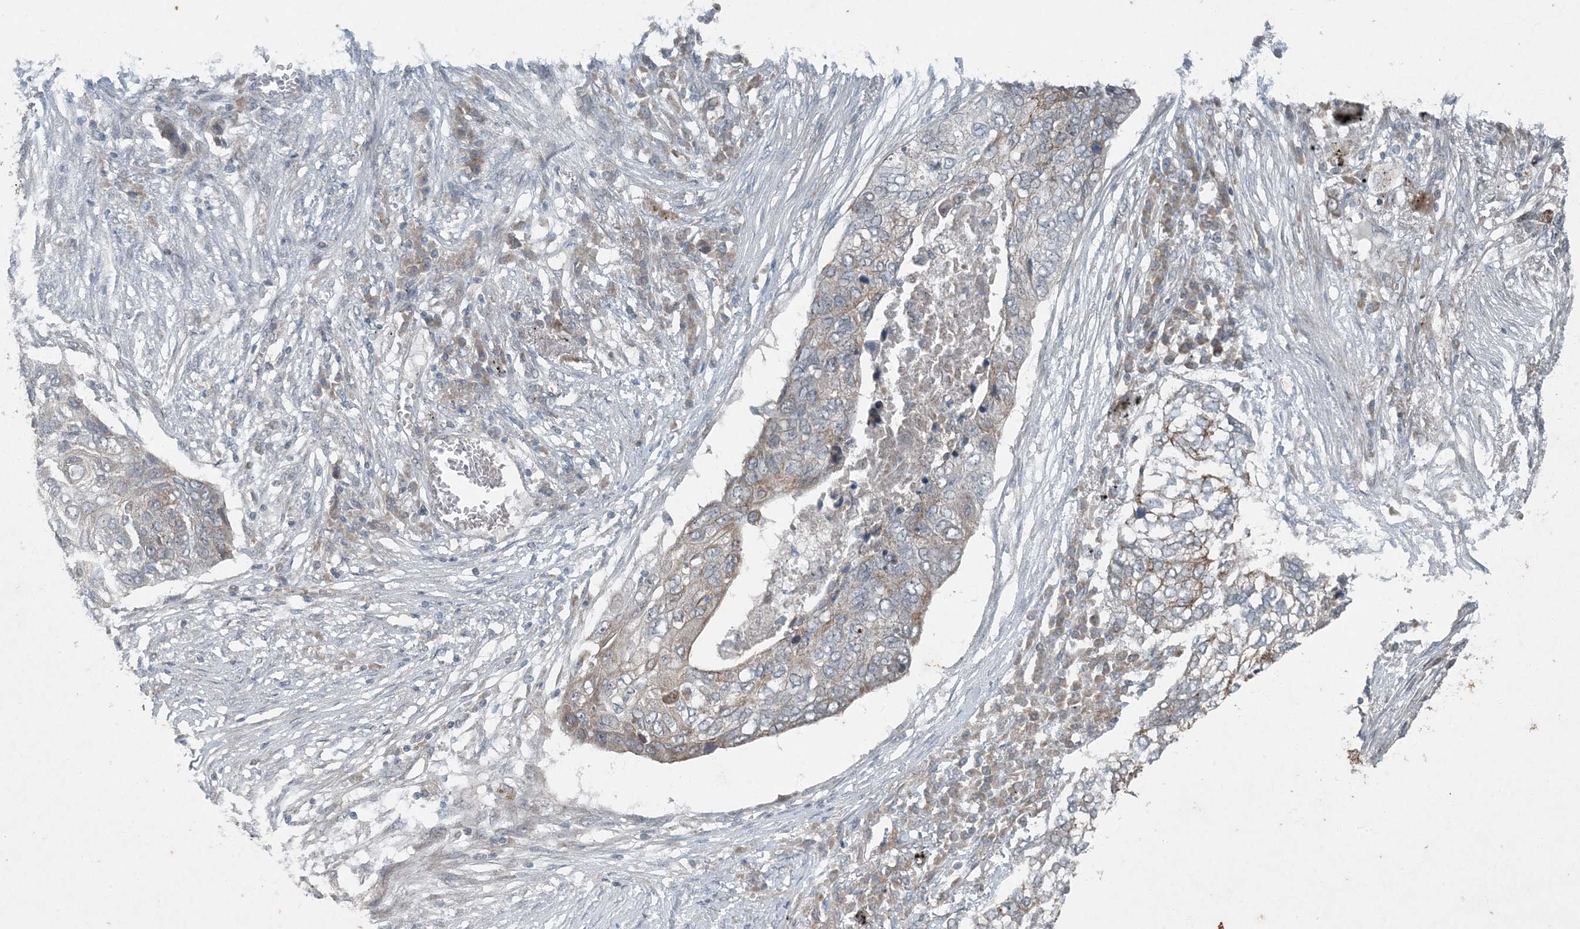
{"staining": {"intensity": "negative", "quantity": "none", "location": "none"}, "tissue": "lung cancer", "cell_type": "Tumor cells", "image_type": "cancer", "snomed": [{"axis": "morphology", "description": "Squamous cell carcinoma, NOS"}, {"axis": "topography", "description": "Lung"}], "caption": "Immunohistochemistry (IHC) histopathology image of lung cancer (squamous cell carcinoma) stained for a protein (brown), which shows no positivity in tumor cells.", "gene": "PC", "patient": {"sex": "female", "age": 63}}